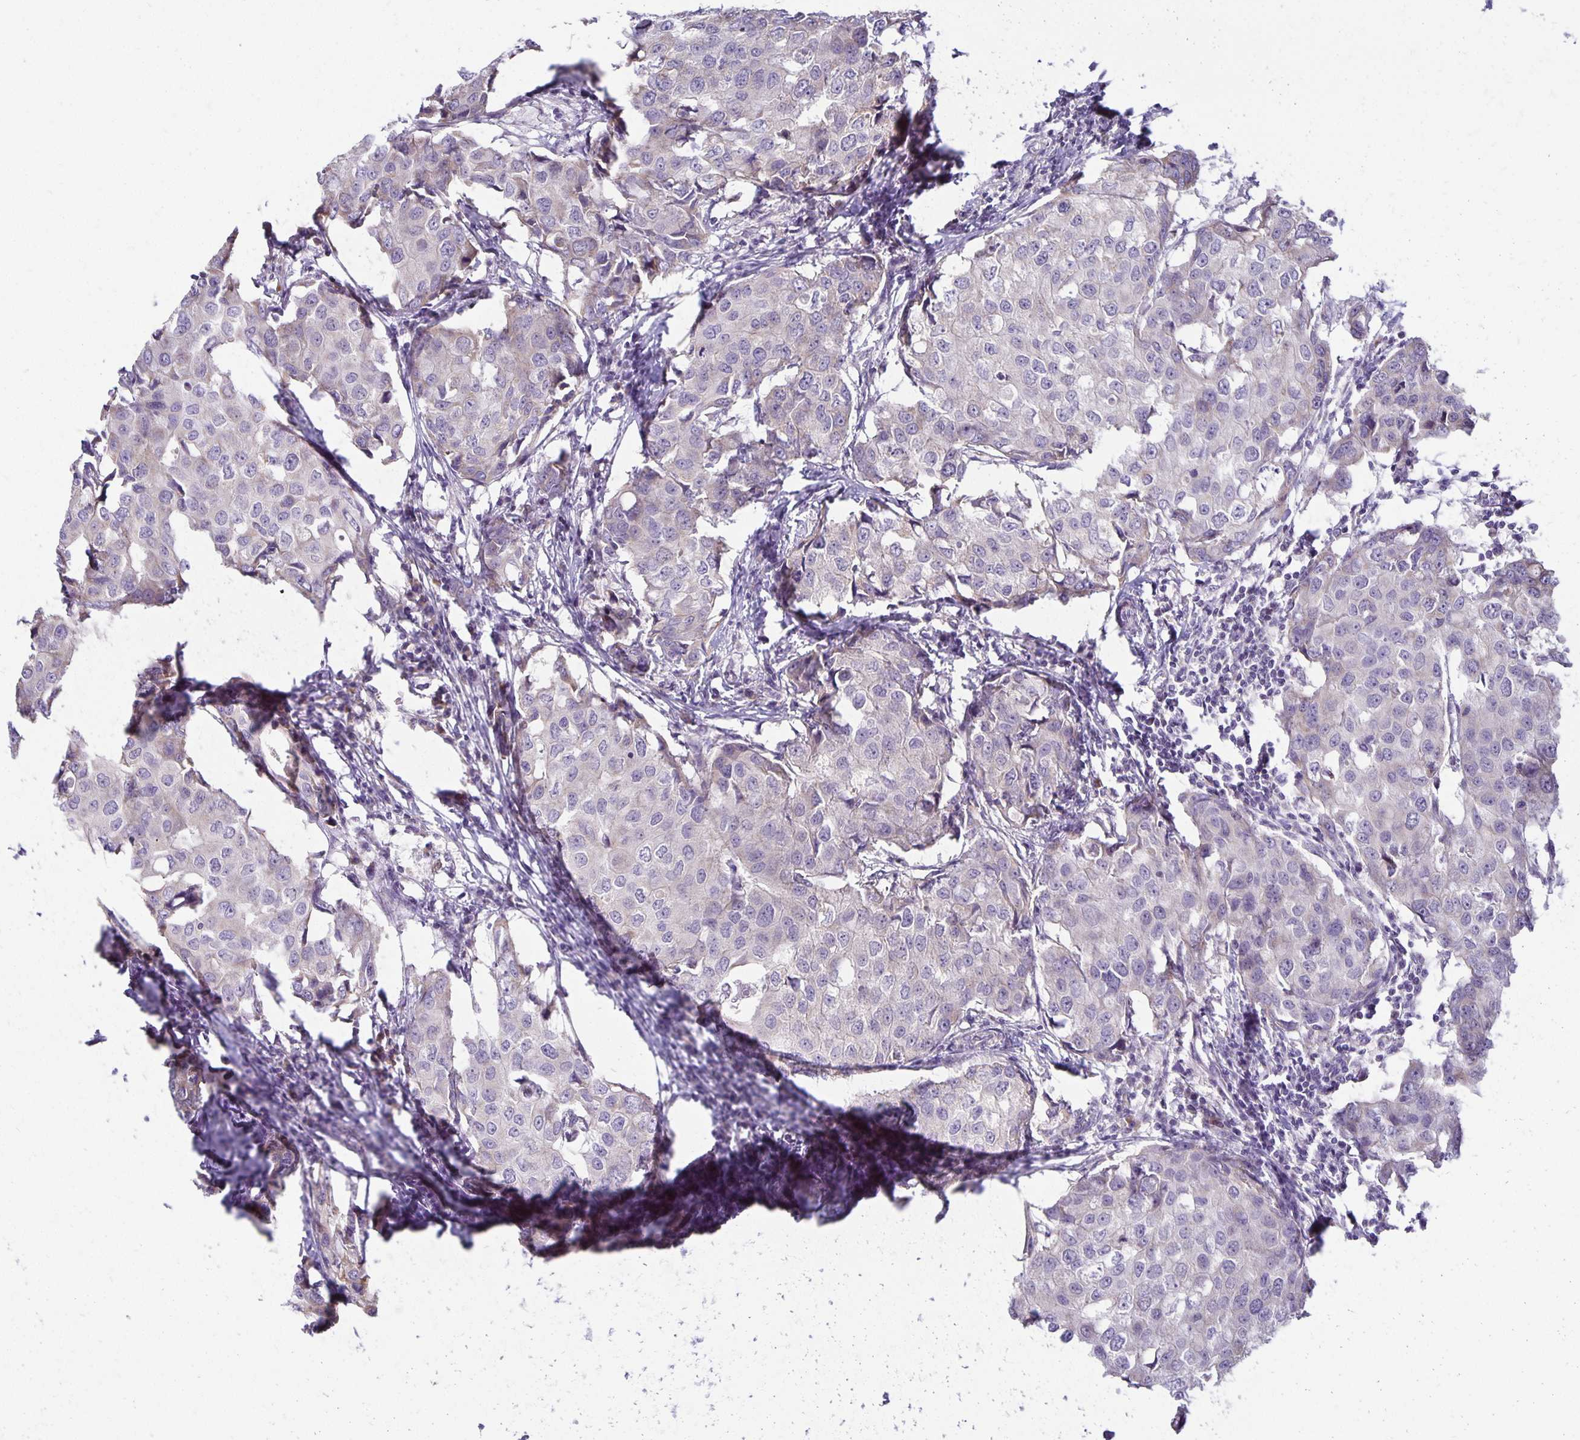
{"staining": {"intensity": "weak", "quantity": "<25%", "location": "cytoplasmic/membranous"}, "tissue": "breast cancer", "cell_type": "Tumor cells", "image_type": "cancer", "snomed": [{"axis": "morphology", "description": "Duct carcinoma"}, {"axis": "topography", "description": "Breast"}], "caption": "High power microscopy micrograph of an immunohistochemistry photomicrograph of infiltrating ductal carcinoma (breast), revealing no significant expression in tumor cells.", "gene": "FN3K", "patient": {"sex": "female", "age": 27}}